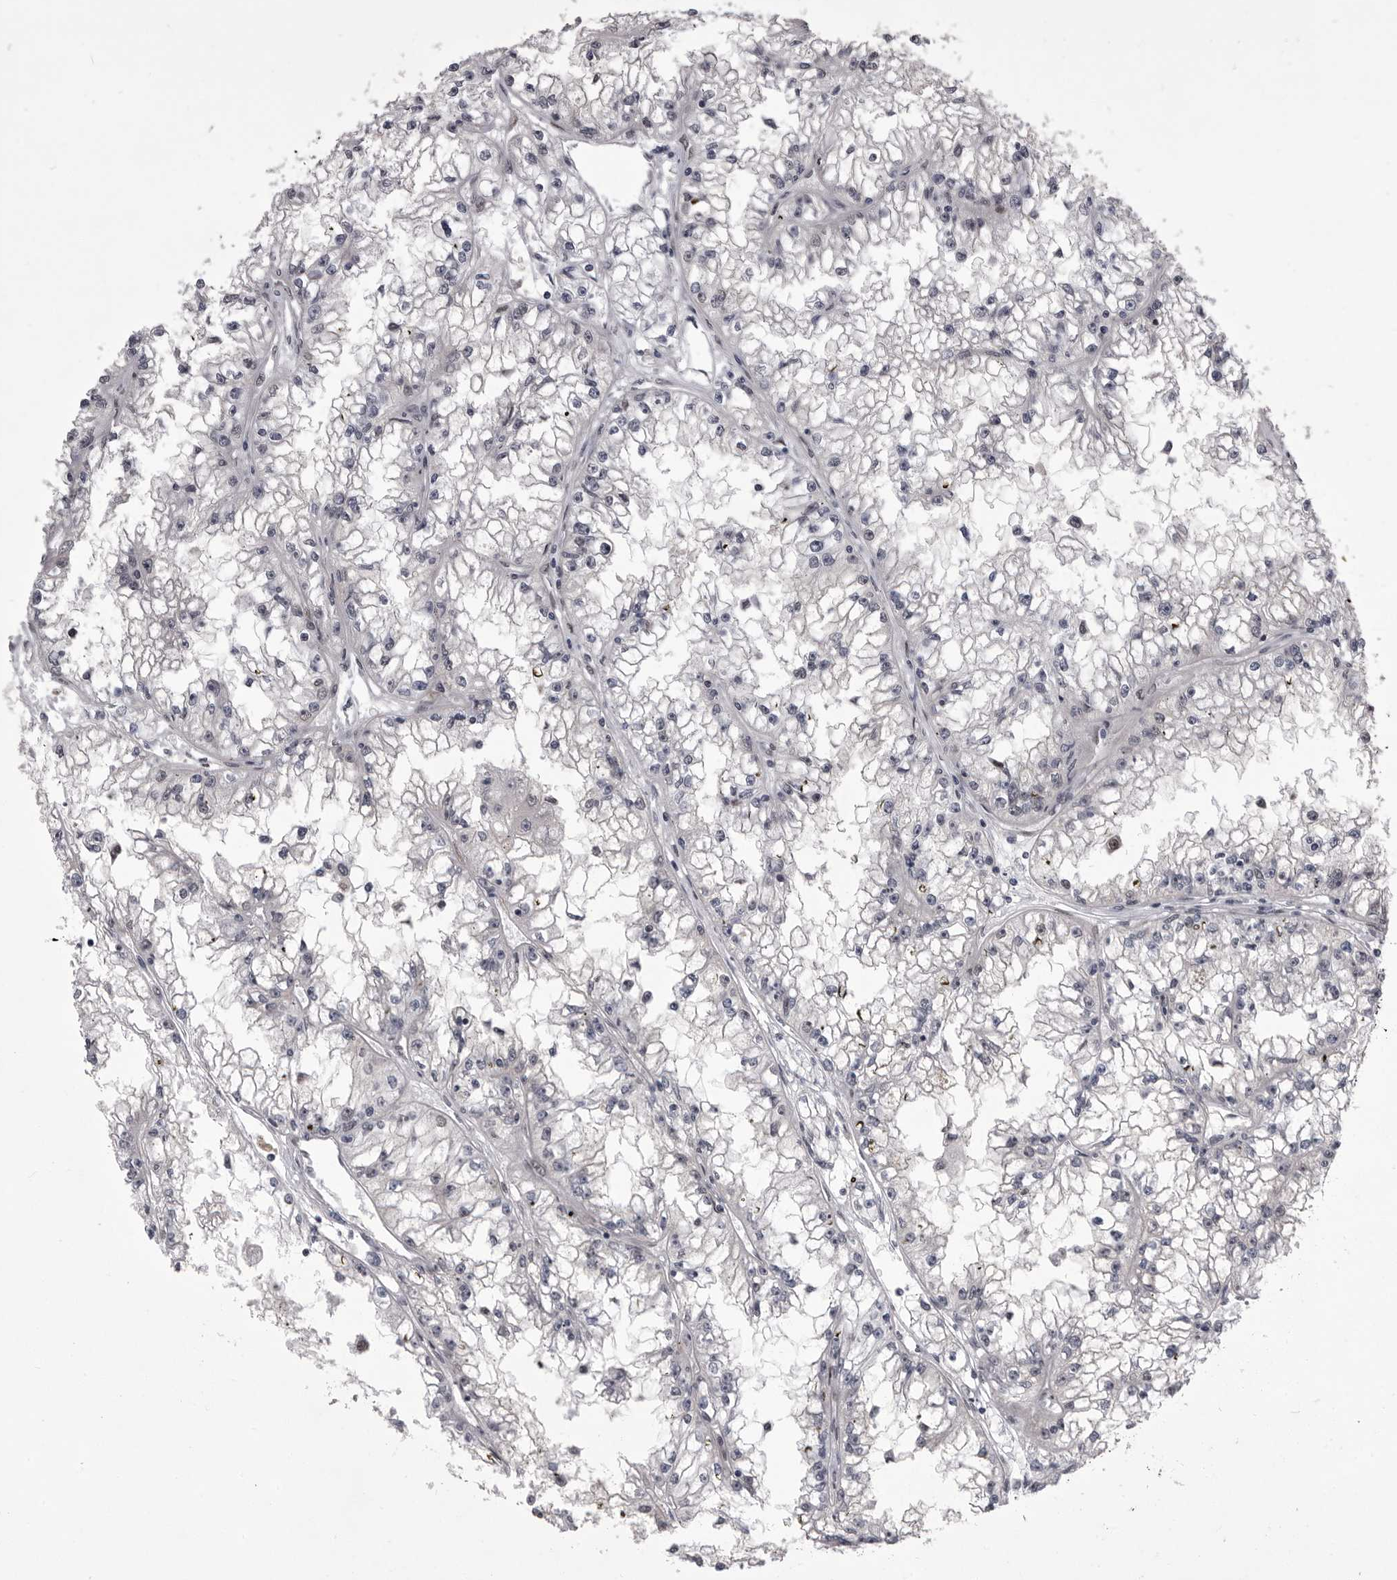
{"staining": {"intensity": "negative", "quantity": "none", "location": "none"}, "tissue": "renal cancer", "cell_type": "Tumor cells", "image_type": "cancer", "snomed": [{"axis": "morphology", "description": "Adenocarcinoma, NOS"}, {"axis": "topography", "description": "Kidney"}], "caption": "Immunohistochemistry image of neoplastic tissue: renal cancer stained with DAB (3,3'-diaminobenzidine) reveals no significant protein expression in tumor cells.", "gene": "PRPF3", "patient": {"sex": "male", "age": 56}}